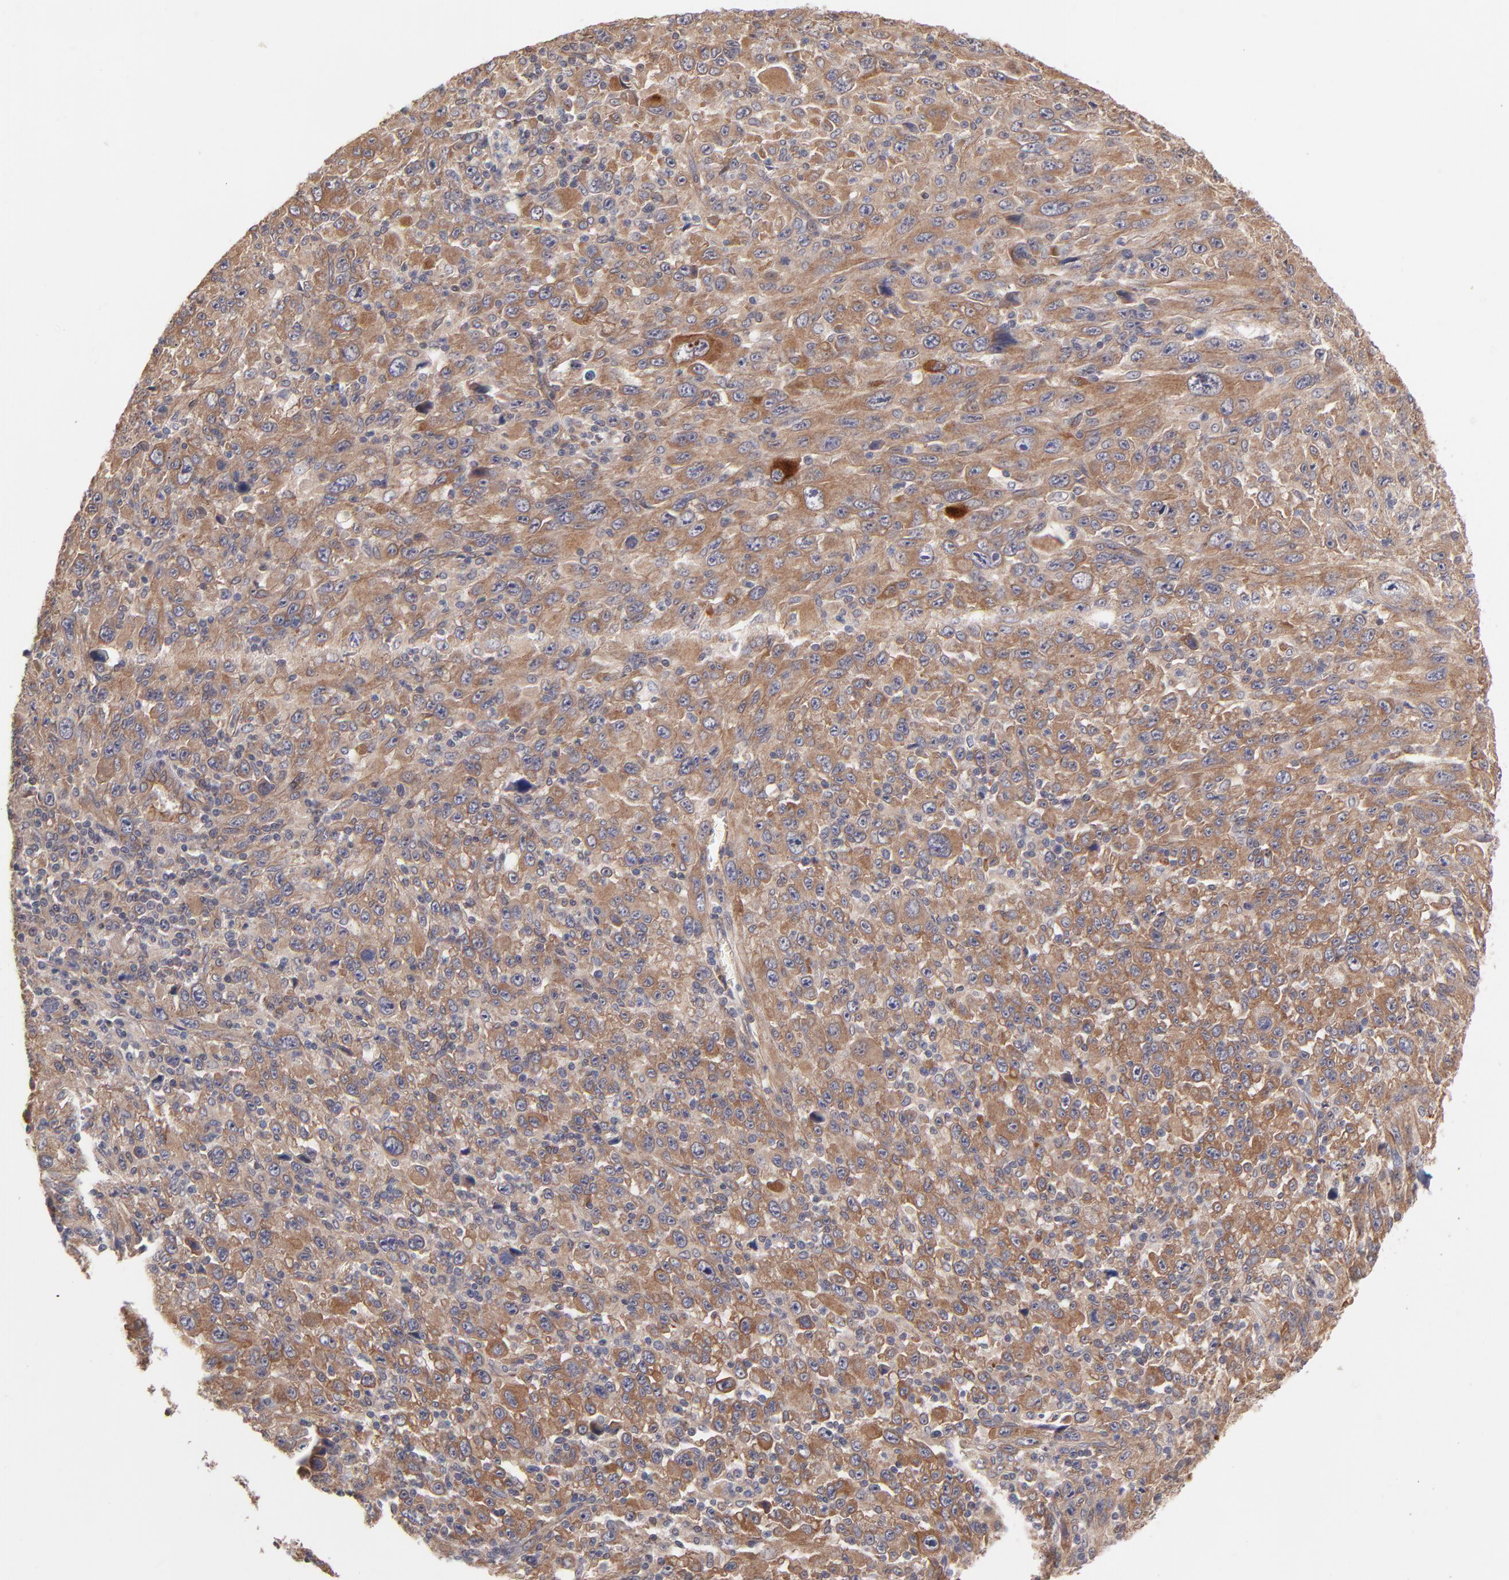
{"staining": {"intensity": "moderate", "quantity": ">75%", "location": "cytoplasmic/membranous"}, "tissue": "melanoma", "cell_type": "Tumor cells", "image_type": "cancer", "snomed": [{"axis": "morphology", "description": "Malignant melanoma, Metastatic site"}, {"axis": "topography", "description": "Skin"}], "caption": "DAB (3,3'-diaminobenzidine) immunohistochemical staining of human melanoma demonstrates moderate cytoplasmic/membranous protein expression in approximately >75% of tumor cells.", "gene": "STAP2", "patient": {"sex": "female", "age": 56}}